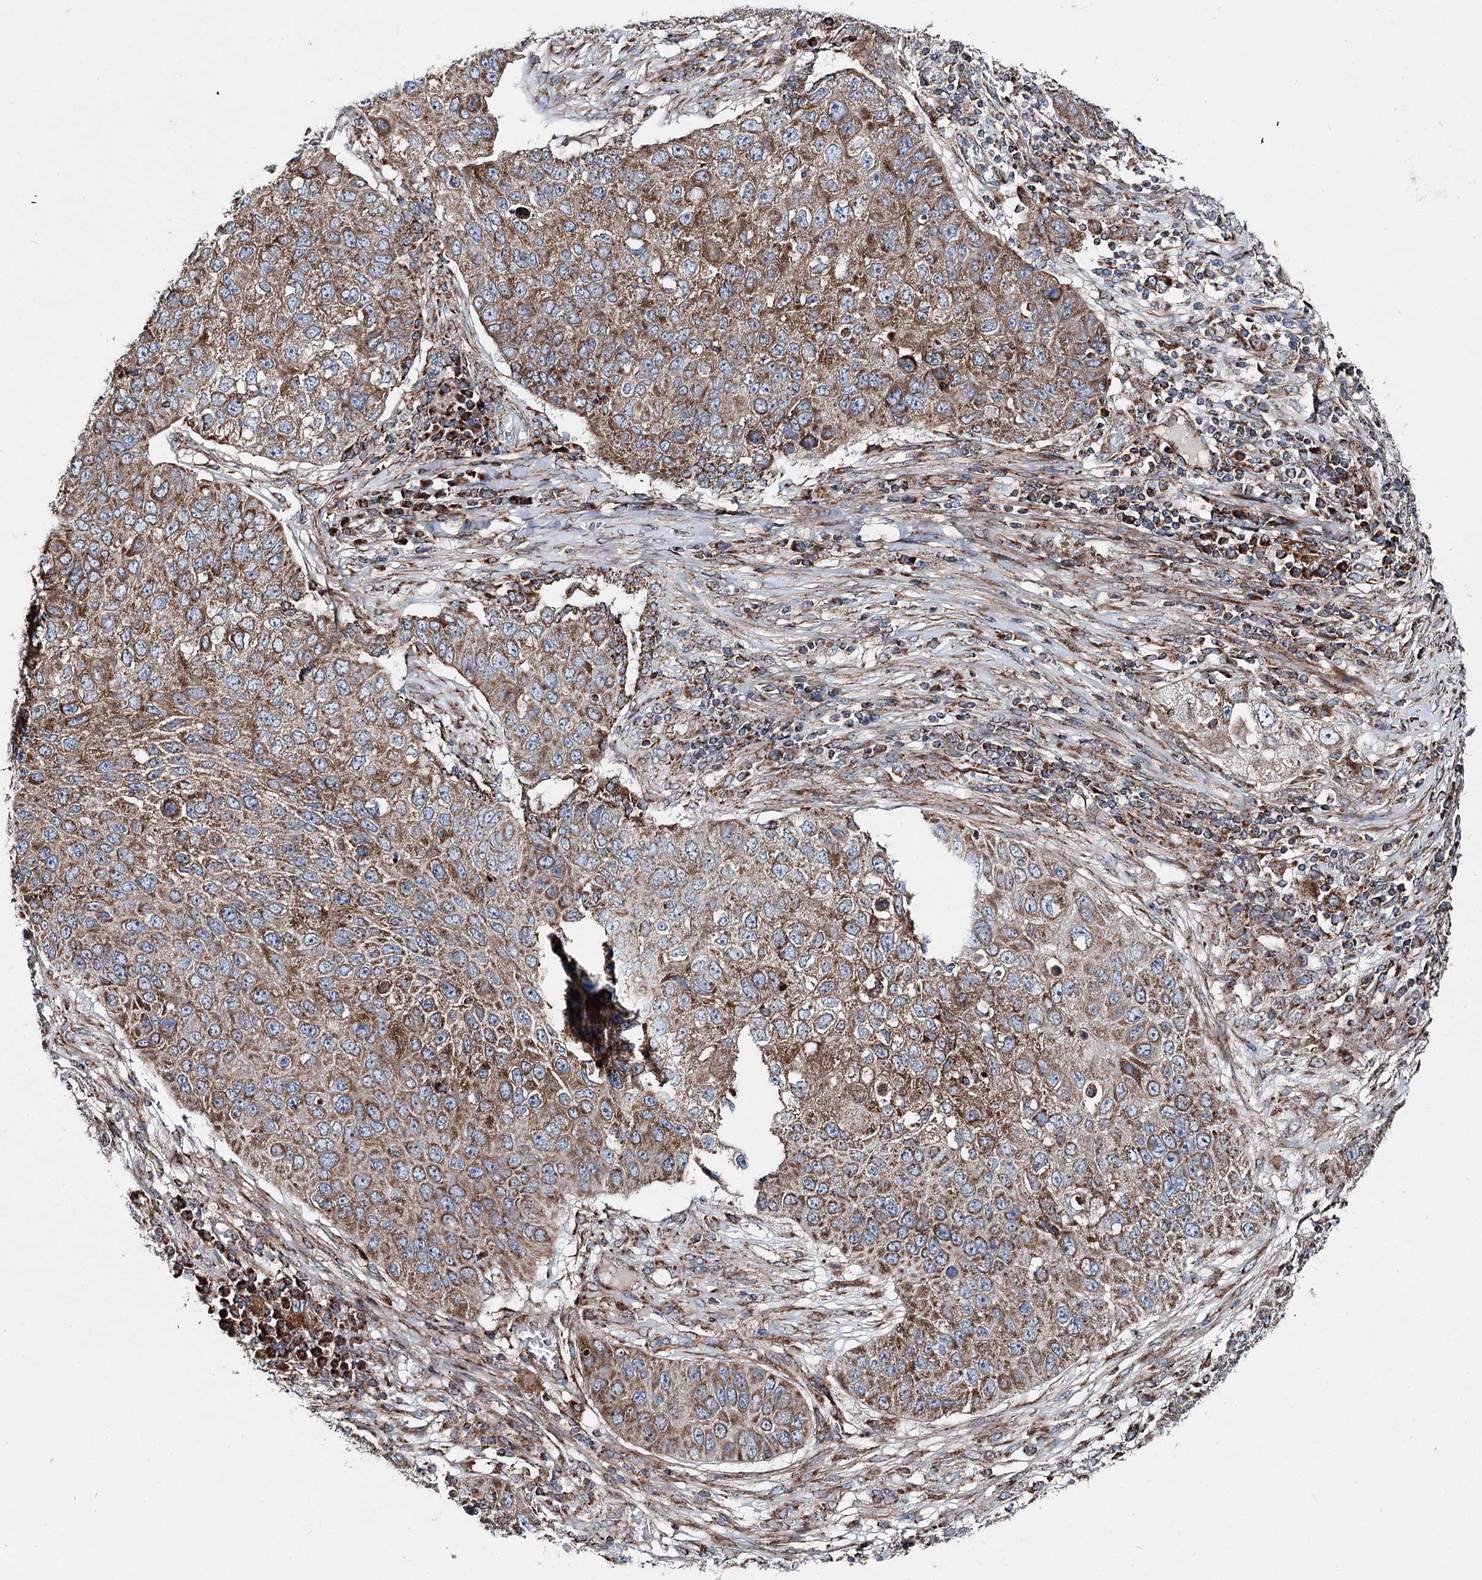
{"staining": {"intensity": "moderate", "quantity": ">75%", "location": "cytoplasmic/membranous"}, "tissue": "lung cancer", "cell_type": "Tumor cells", "image_type": "cancer", "snomed": [{"axis": "morphology", "description": "Squamous cell carcinoma, NOS"}, {"axis": "topography", "description": "Lung"}], "caption": "Lung squamous cell carcinoma stained with a protein marker shows moderate staining in tumor cells.", "gene": "MSANTD2", "patient": {"sex": "male", "age": 61}}